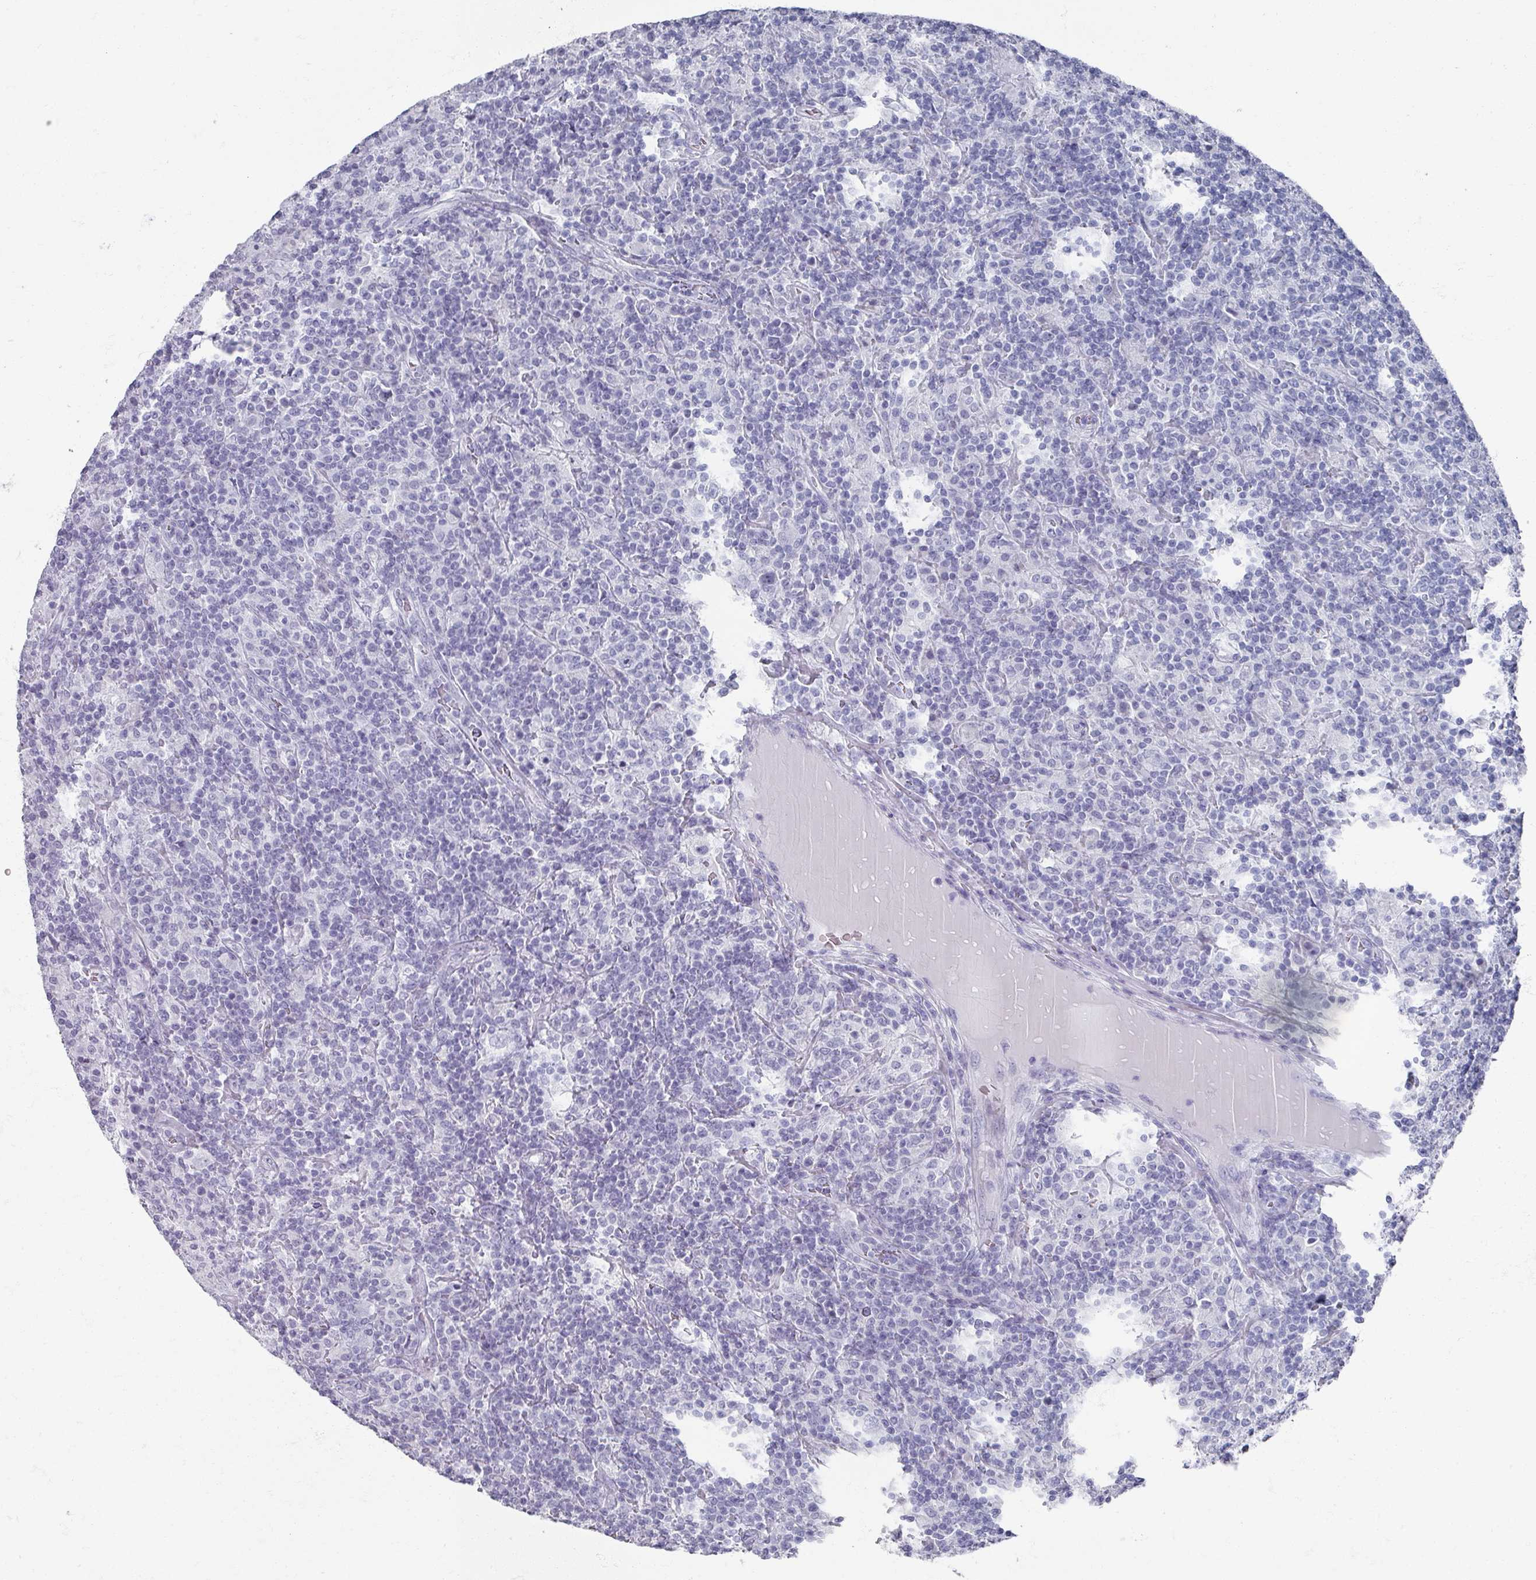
{"staining": {"intensity": "negative", "quantity": "none", "location": "none"}, "tissue": "lymphoma", "cell_type": "Tumor cells", "image_type": "cancer", "snomed": [{"axis": "morphology", "description": "Hodgkin's disease, NOS"}, {"axis": "topography", "description": "Lymph node"}], "caption": "Lymphoma stained for a protein using IHC demonstrates no expression tumor cells.", "gene": "OMG", "patient": {"sex": "male", "age": 70}}